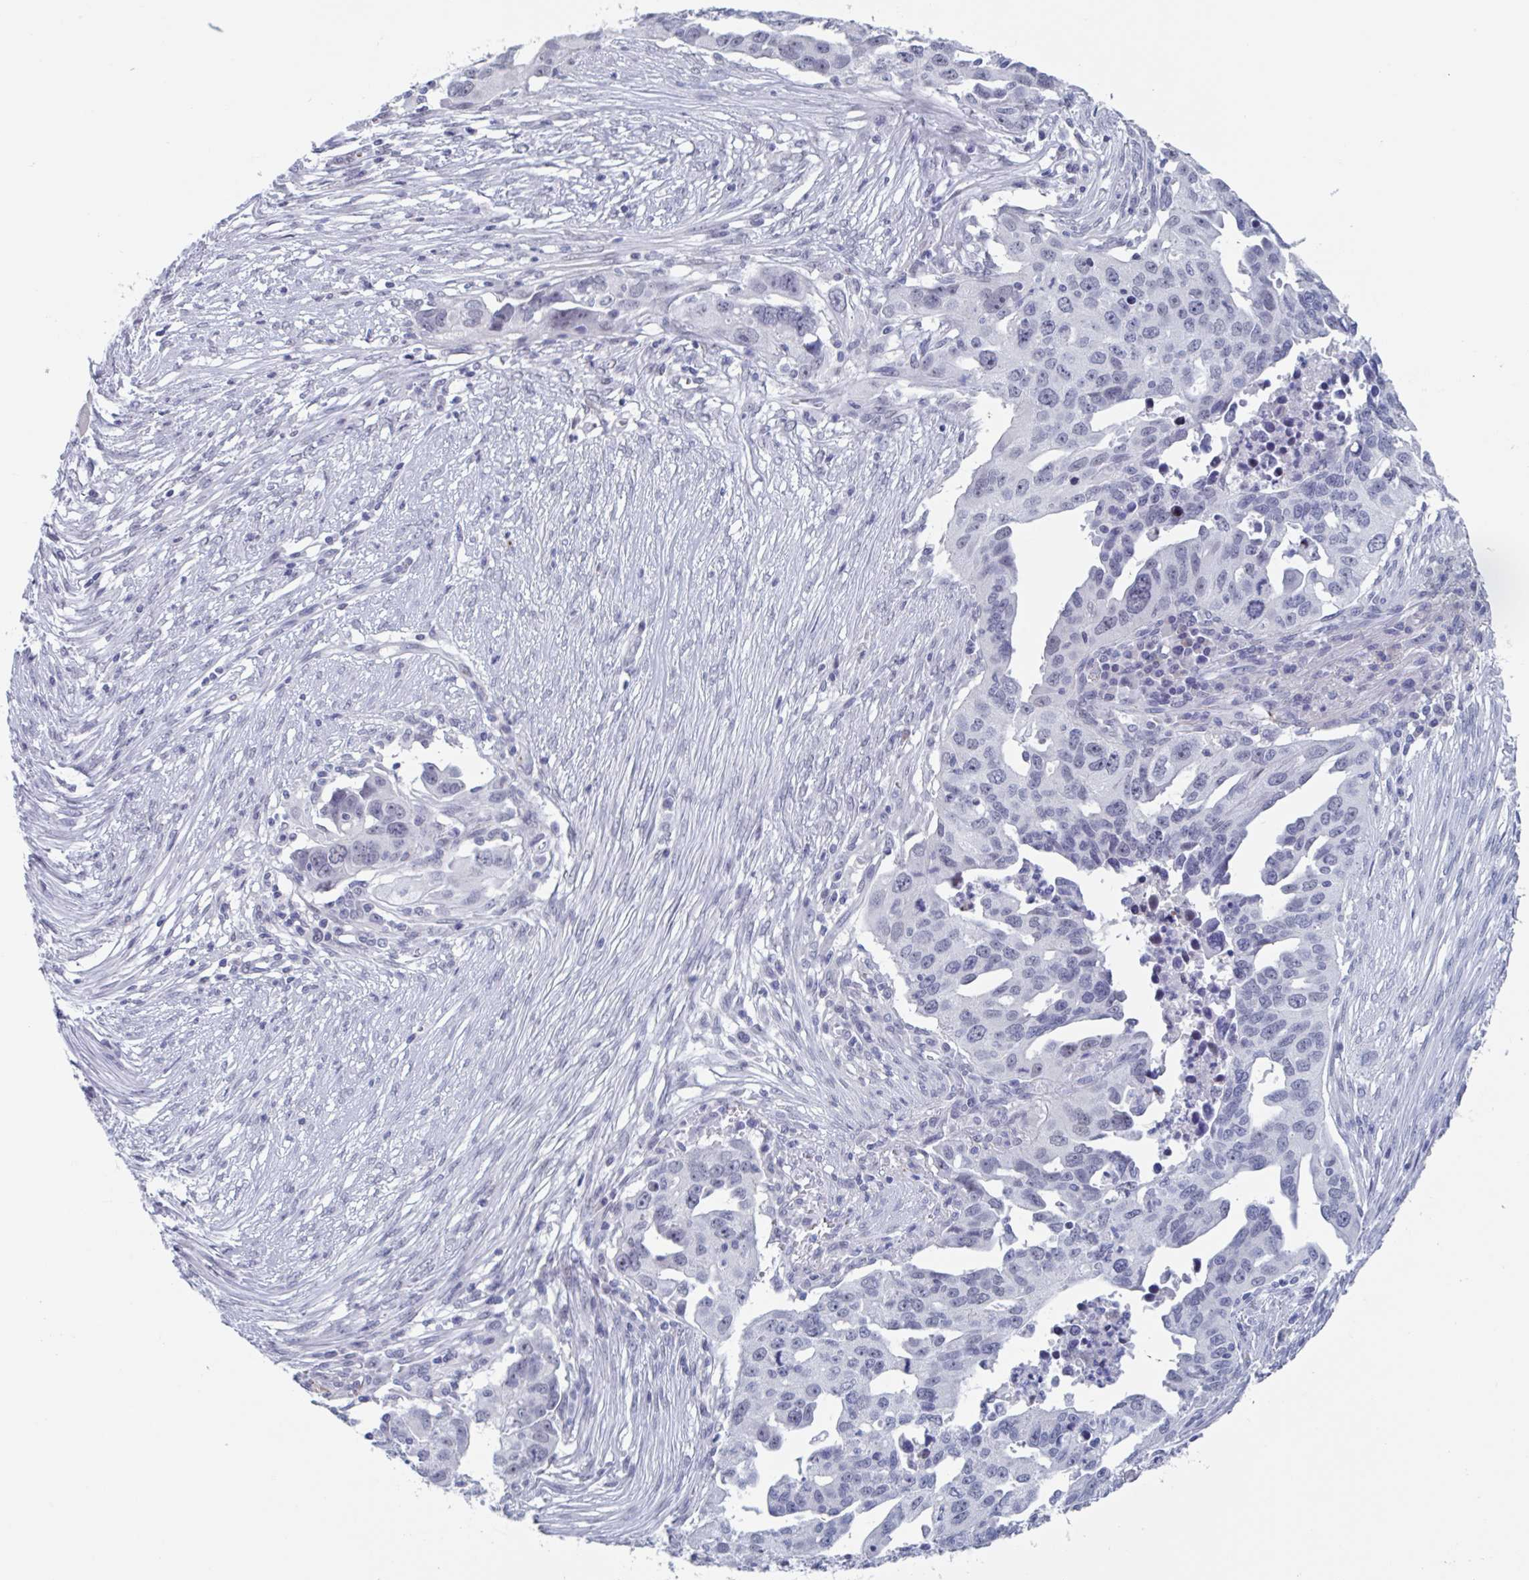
{"staining": {"intensity": "negative", "quantity": "none", "location": "none"}, "tissue": "ovarian cancer", "cell_type": "Tumor cells", "image_type": "cancer", "snomed": [{"axis": "morphology", "description": "Carcinoma, endometroid"}, {"axis": "morphology", "description": "Cystadenocarcinoma, serous, NOS"}, {"axis": "topography", "description": "Ovary"}], "caption": "This is a micrograph of immunohistochemistry (IHC) staining of ovarian cancer, which shows no positivity in tumor cells.", "gene": "KDM4D", "patient": {"sex": "female", "age": 45}}